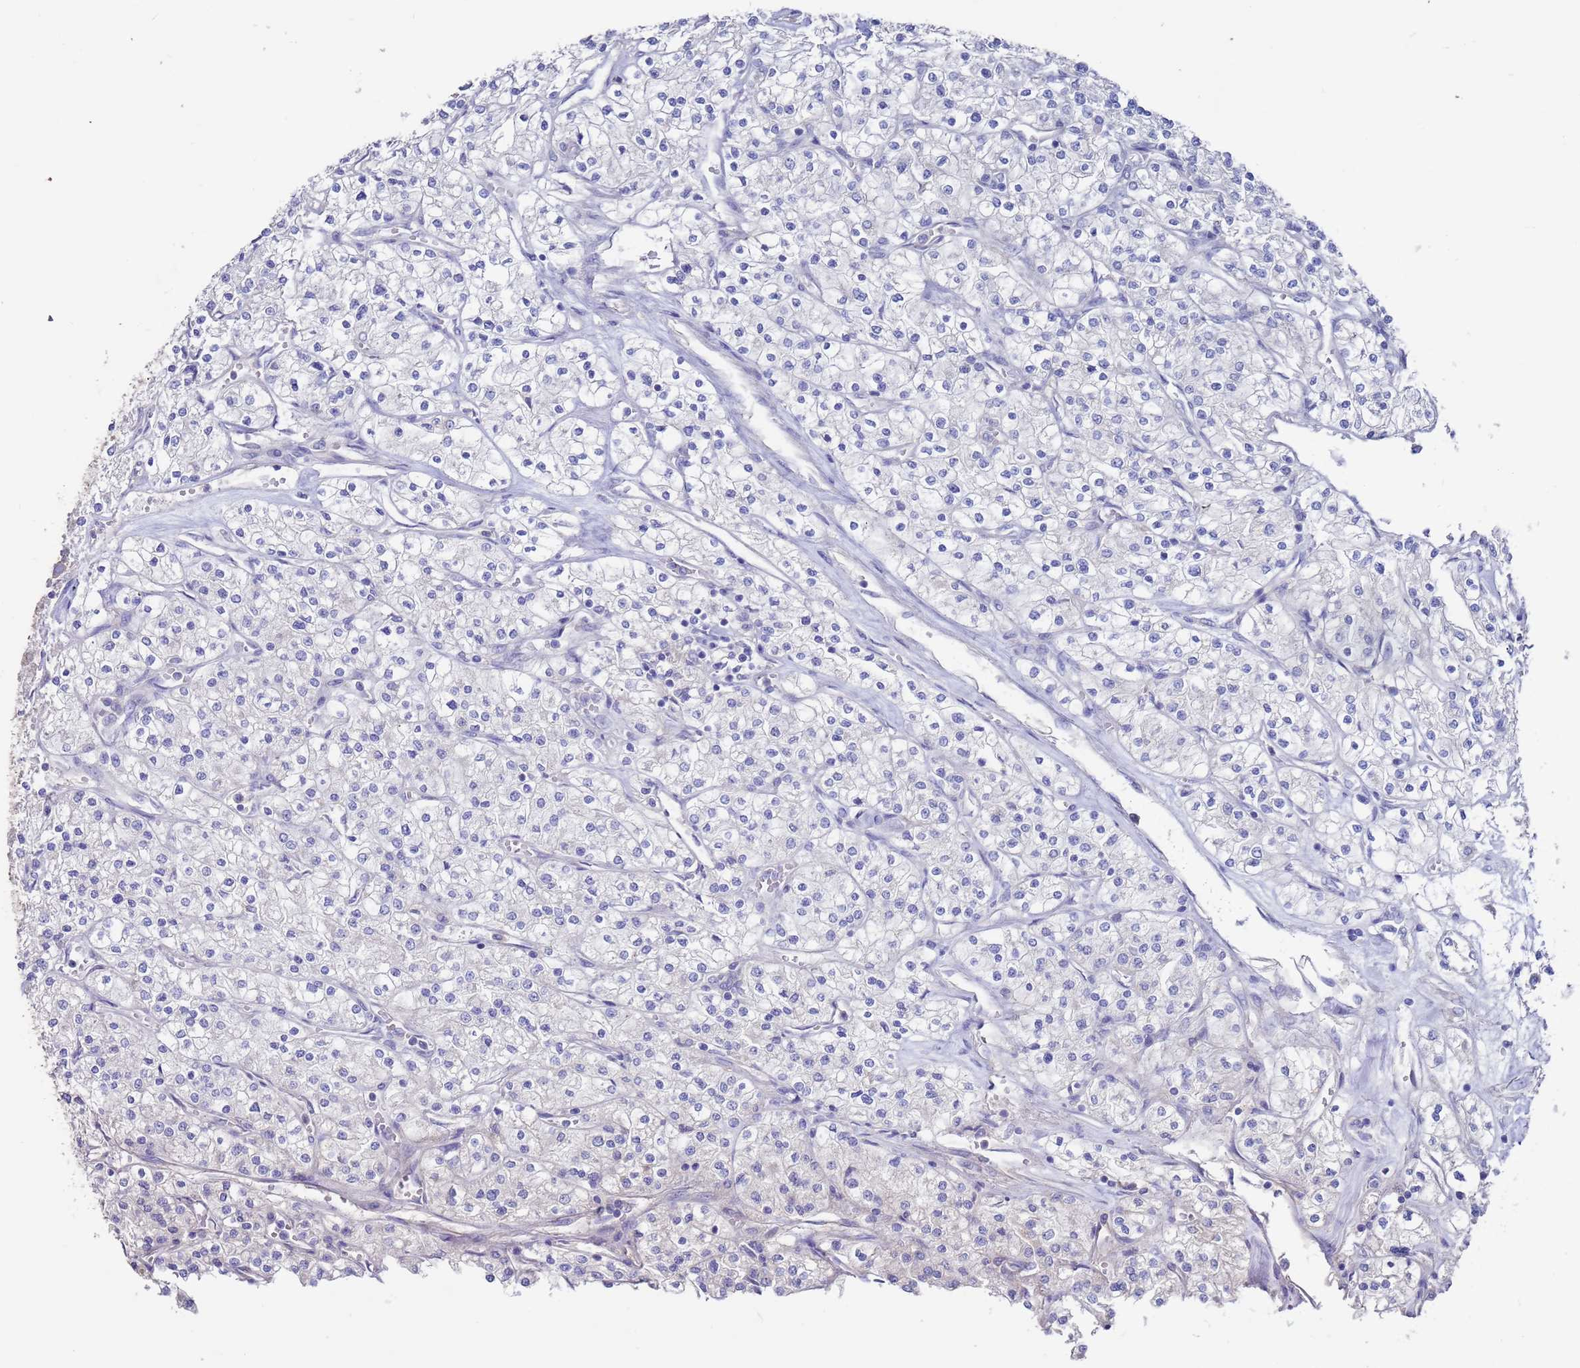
{"staining": {"intensity": "negative", "quantity": "none", "location": "none"}, "tissue": "renal cancer", "cell_type": "Tumor cells", "image_type": "cancer", "snomed": [{"axis": "morphology", "description": "Adenocarcinoma, NOS"}, {"axis": "topography", "description": "Kidney"}], "caption": "Tumor cells show no significant expression in renal cancer (adenocarcinoma).", "gene": "KRTCAP3", "patient": {"sex": "male", "age": 80}}